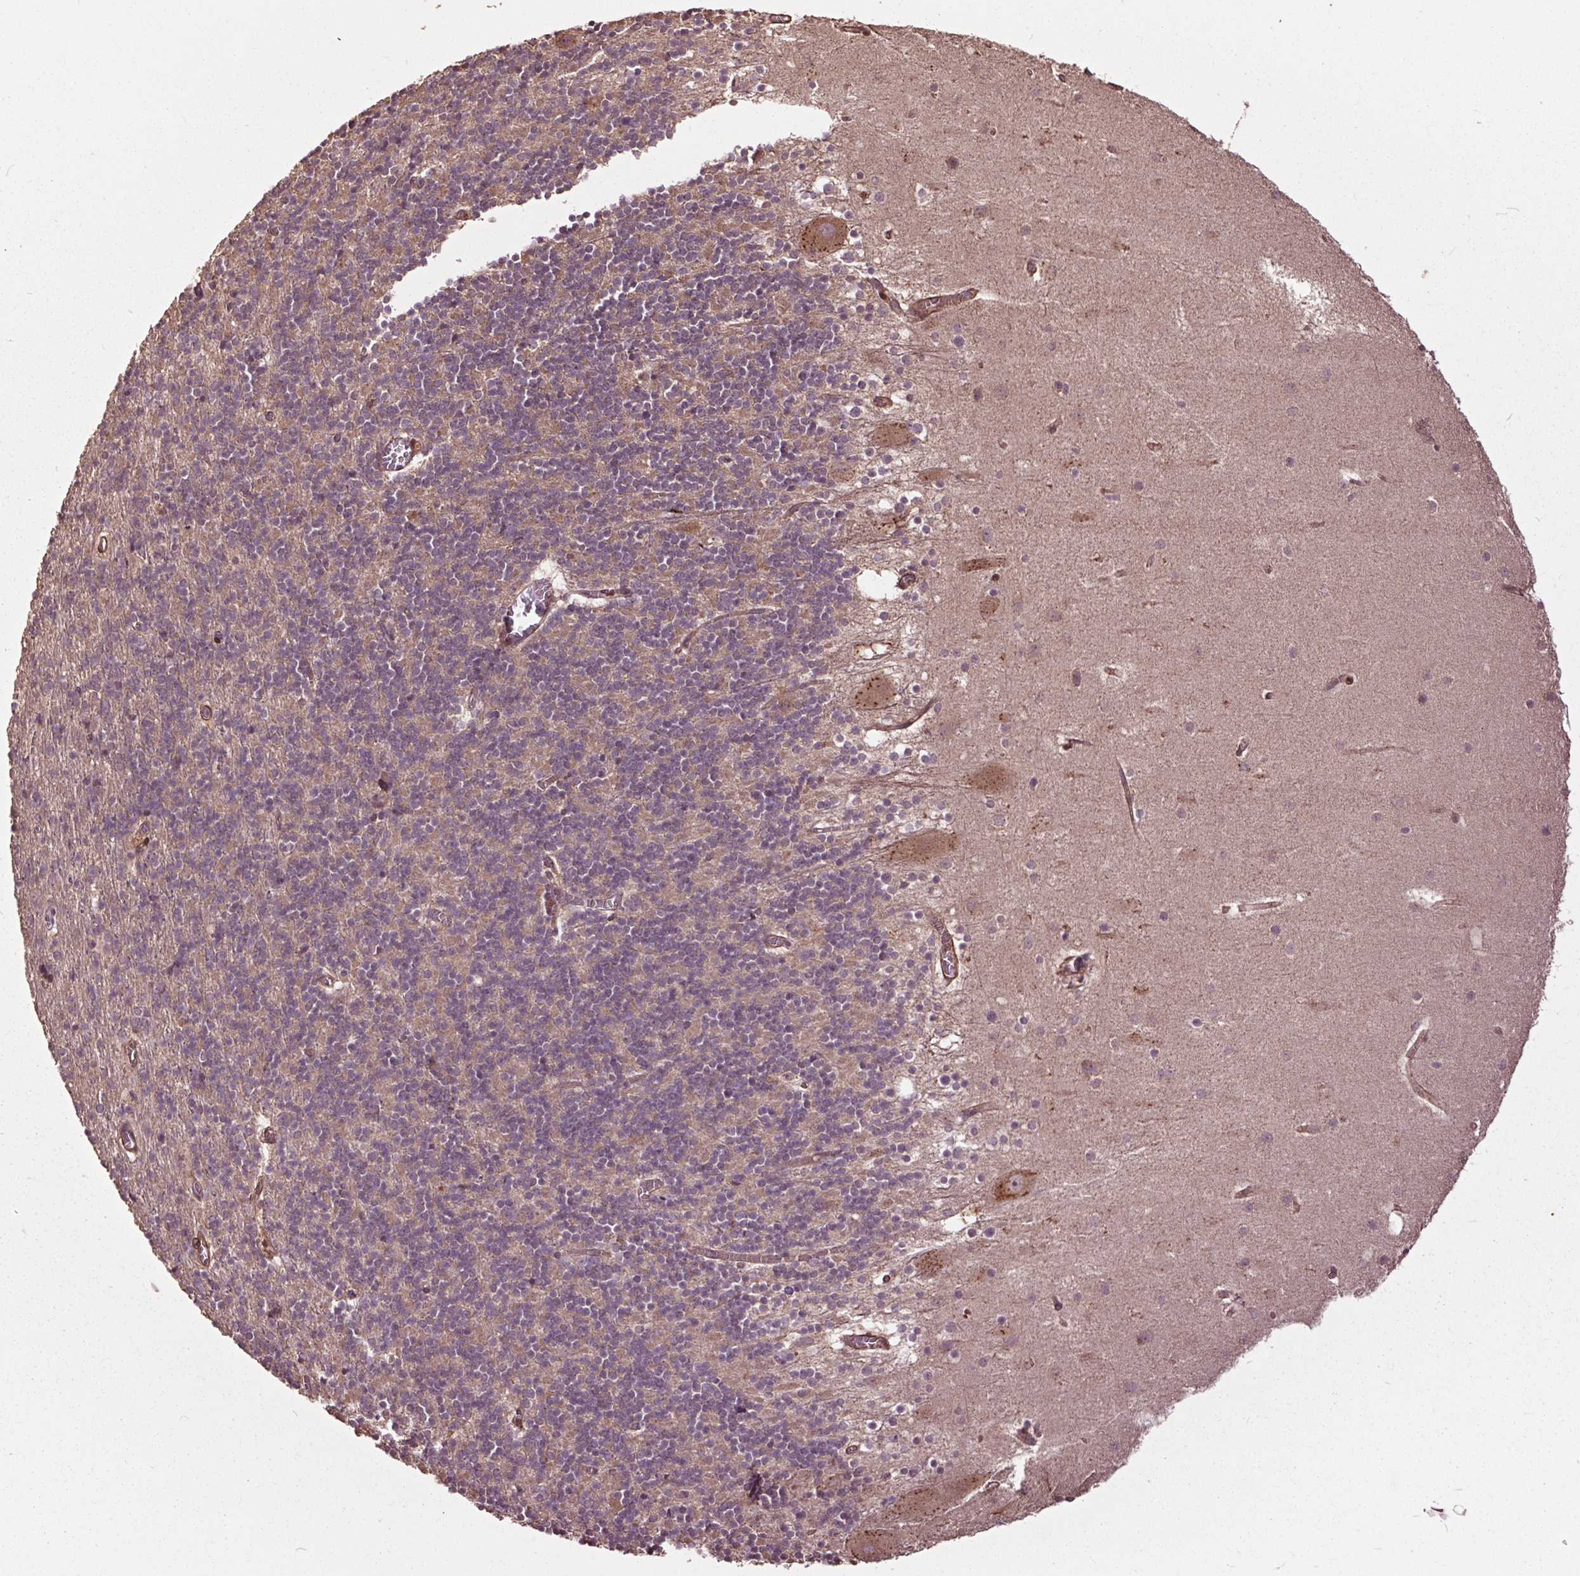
{"staining": {"intensity": "negative", "quantity": "none", "location": "none"}, "tissue": "cerebellum", "cell_type": "Cells in granular layer", "image_type": "normal", "snomed": [{"axis": "morphology", "description": "Normal tissue, NOS"}, {"axis": "topography", "description": "Cerebellum"}], "caption": "Cells in granular layer show no significant protein expression in normal cerebellum. The staining was performed using DAB to visualize the protein expression in brown, while the nuclei were stained in blue with hematoxylin (Magnification: 20x).", "gene": "CEP95", "patient": {"sex": "male", "age": 70}}